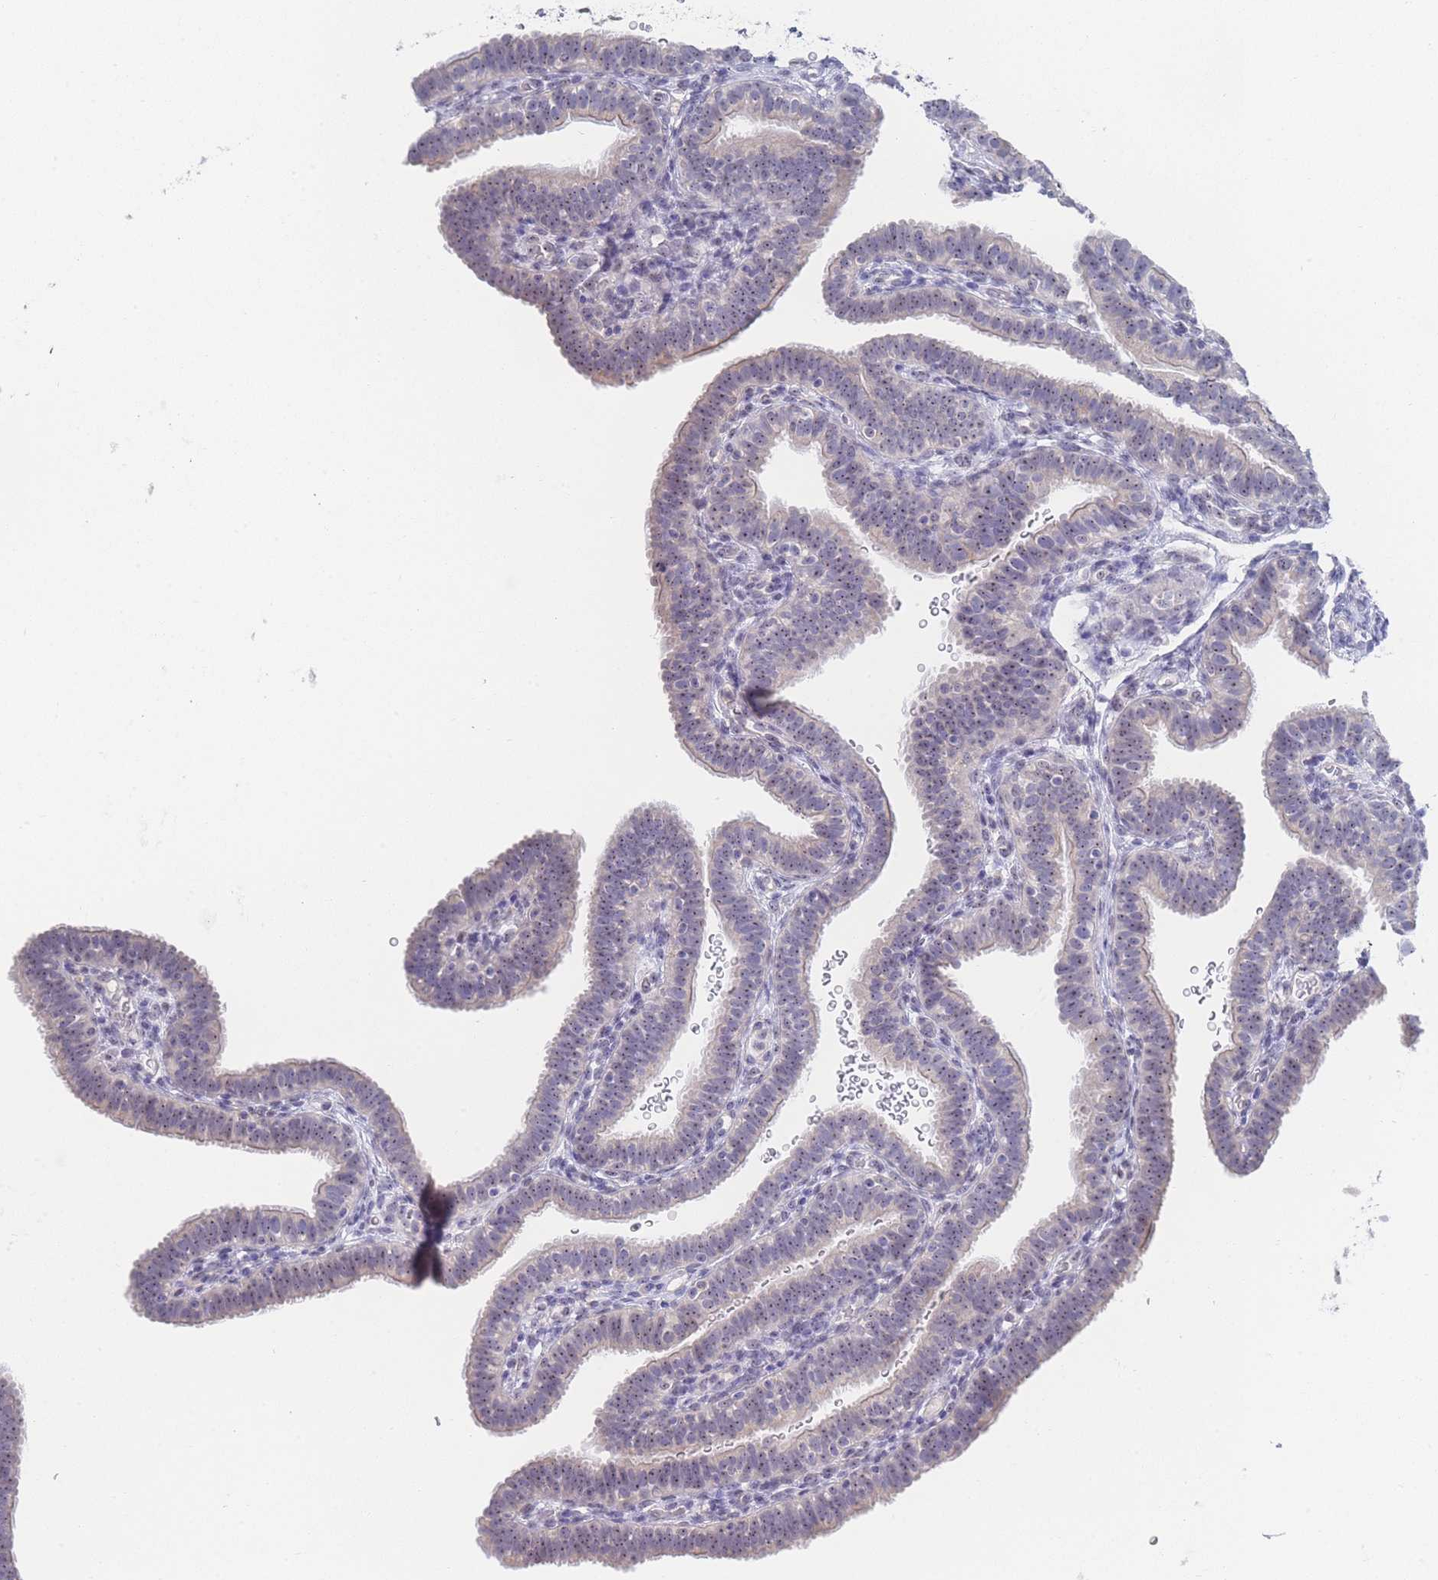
{"staining": {"intensity": "weak", "quantity": "25%-75%", "location": "nuclear"}, "tissue": "fallopian tube", "cell_type": "Glandular cells", "image_type": "normal", "snomed": [{"axis": "morphology", "description": "Normal tissue, NOS"}, {"axis": "topography", "description": "Fallopian tube"}], "caption": "The image demonstrates a brown stain indicating the presence of a protein in the nuclear of glandular cells in fallopian tube.", "gene": "ZNF142", "patient": {"sex": "female", "age": 41}}